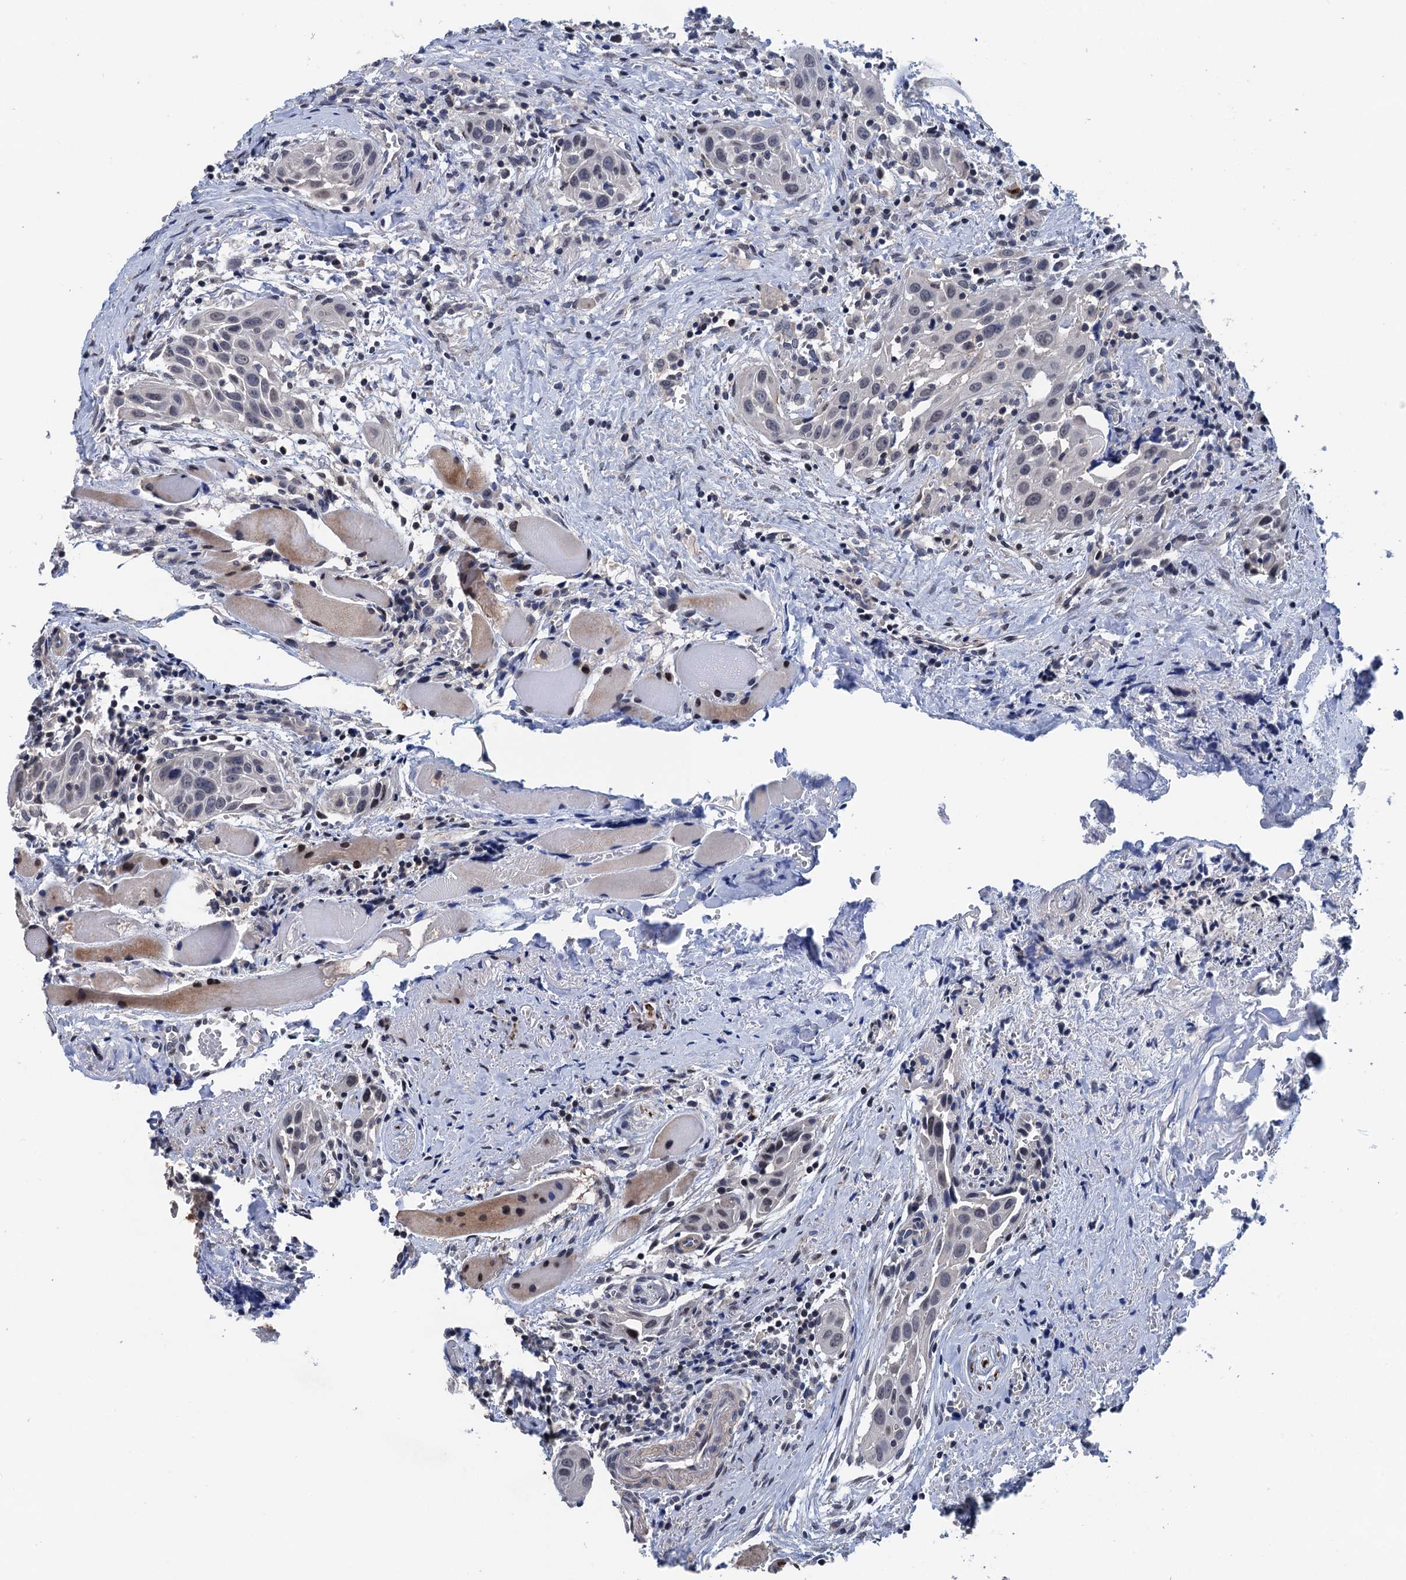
{"staining": {"intensity": "negative", "quantity": "none", "location": "none"}, "tissue": "head and neck cancer", "cell_type": "Tumor cells", "image_type": "cancer", "snomed": [{"axis": "morphology", "description": "Squamous cell carcinoma, NOS"}, {"axis": "topography", "description": "Oral tissue"}, {"axis": "topography", "description": "Head-Neck"}], "caption": "This histopathology image is of head and neck squamous cell carcinoma stained with immunohistochemistry (IHC) to label a protein in brown with the nuclei are counter-stained blue. There is no positivity in tumor cells.", "gene": "ART5", "patient": {"sex": "female", "age": 50}}